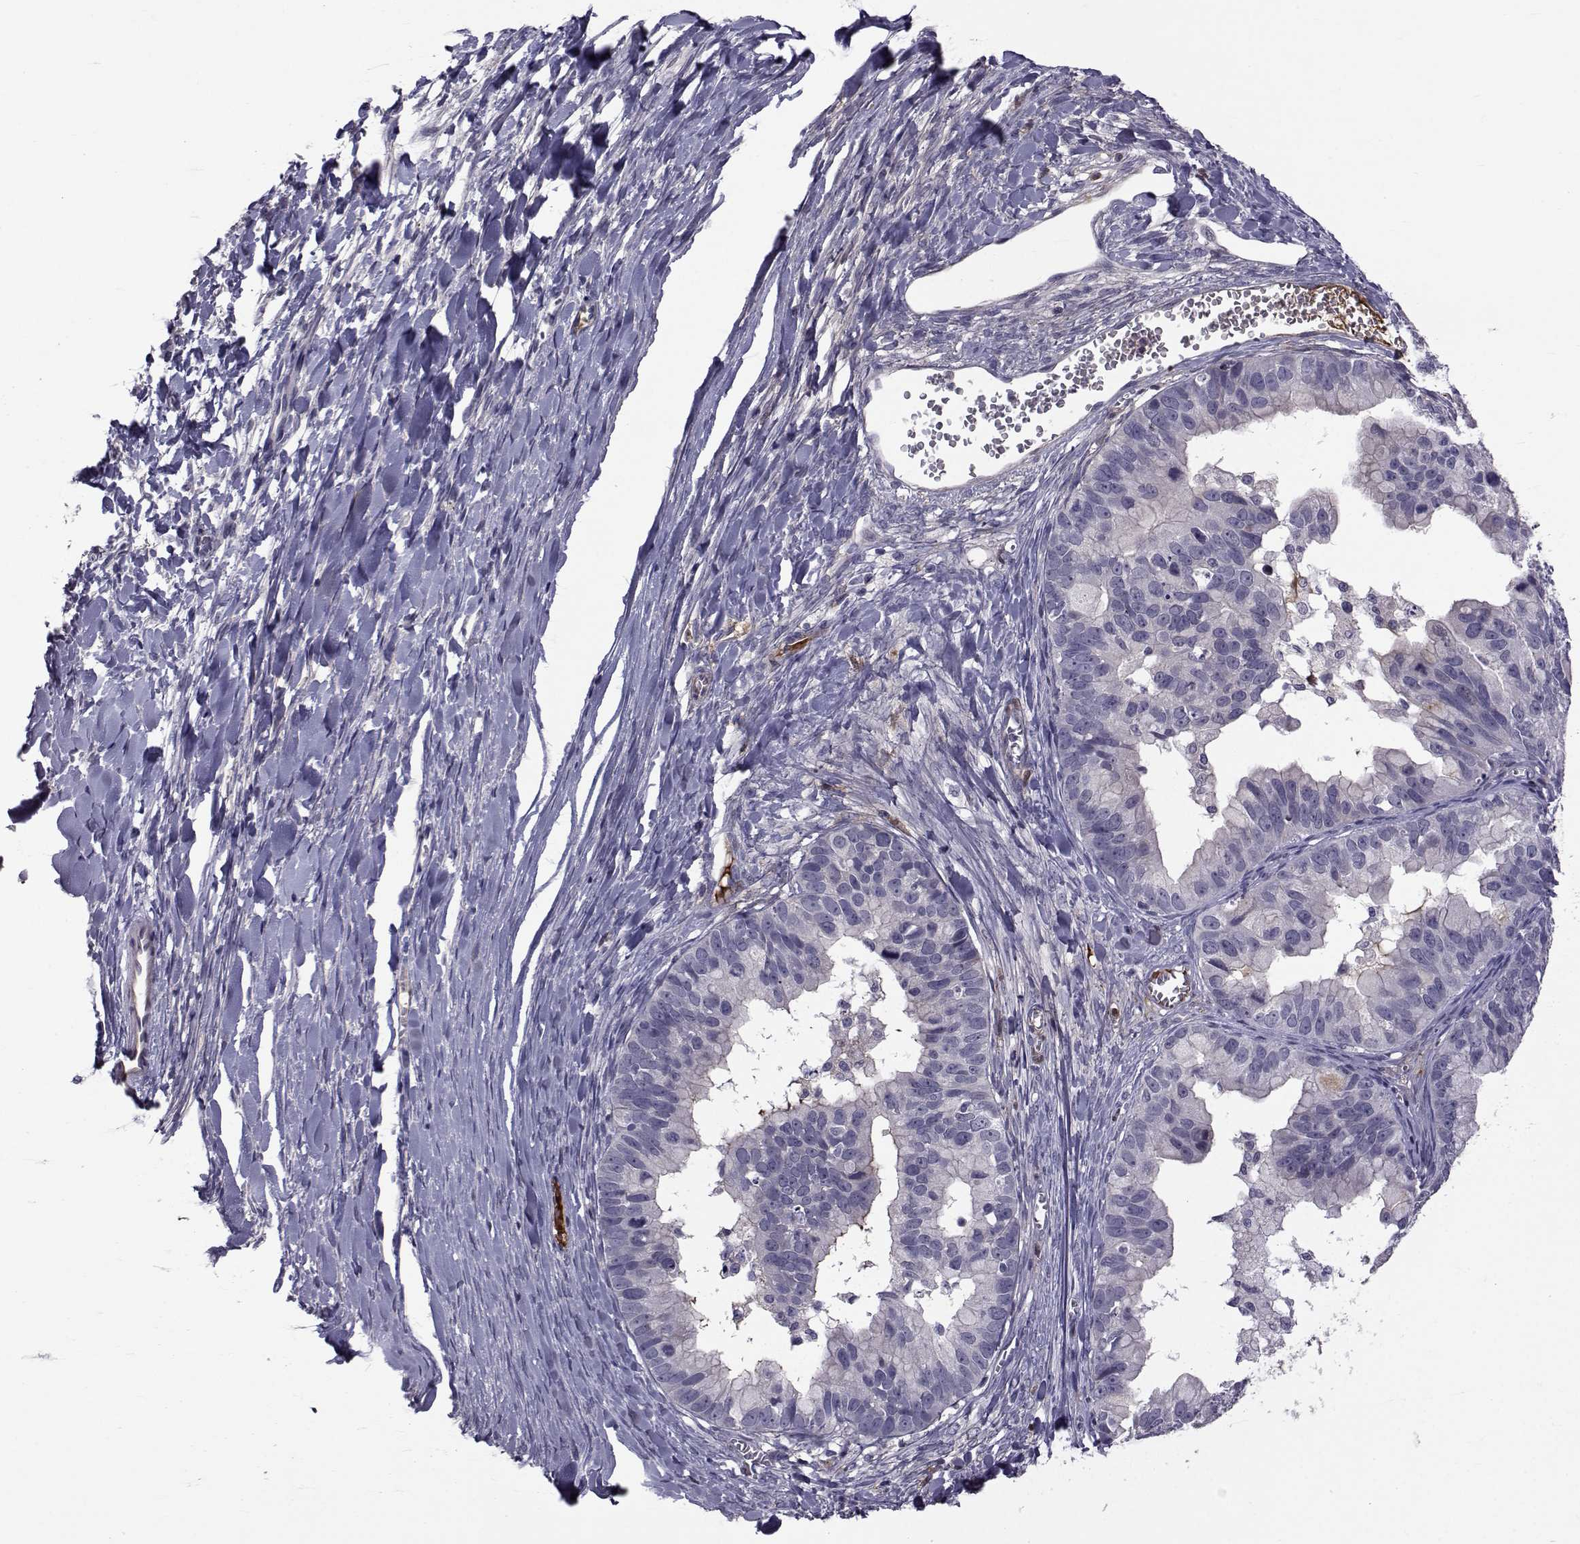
{"staining": {"intensity": "negative", "quantity": "none", "location": "none"}, "tissue": "ovarian cancer", "cell_type": "Tumor cells", "image_type": "cancer", "snomed": [{"axis": "morphology", "description": "Cystadenocarcinoma, mucinous, NOS"}, {"axis": "topography", "description": "Ovary"}], "caption": "Ovarian cancer (mucinous cystadenocarcinoma) was stained to show a protein in brown. There is no significant expression in tumor cells. Brightfield microscopy of IHC stained with DAB (brown) and hematoxylin (blue), captured at high magnification.", "gene": "TNFRSF11B", "patient": {"sex": "female", "age": 76}}